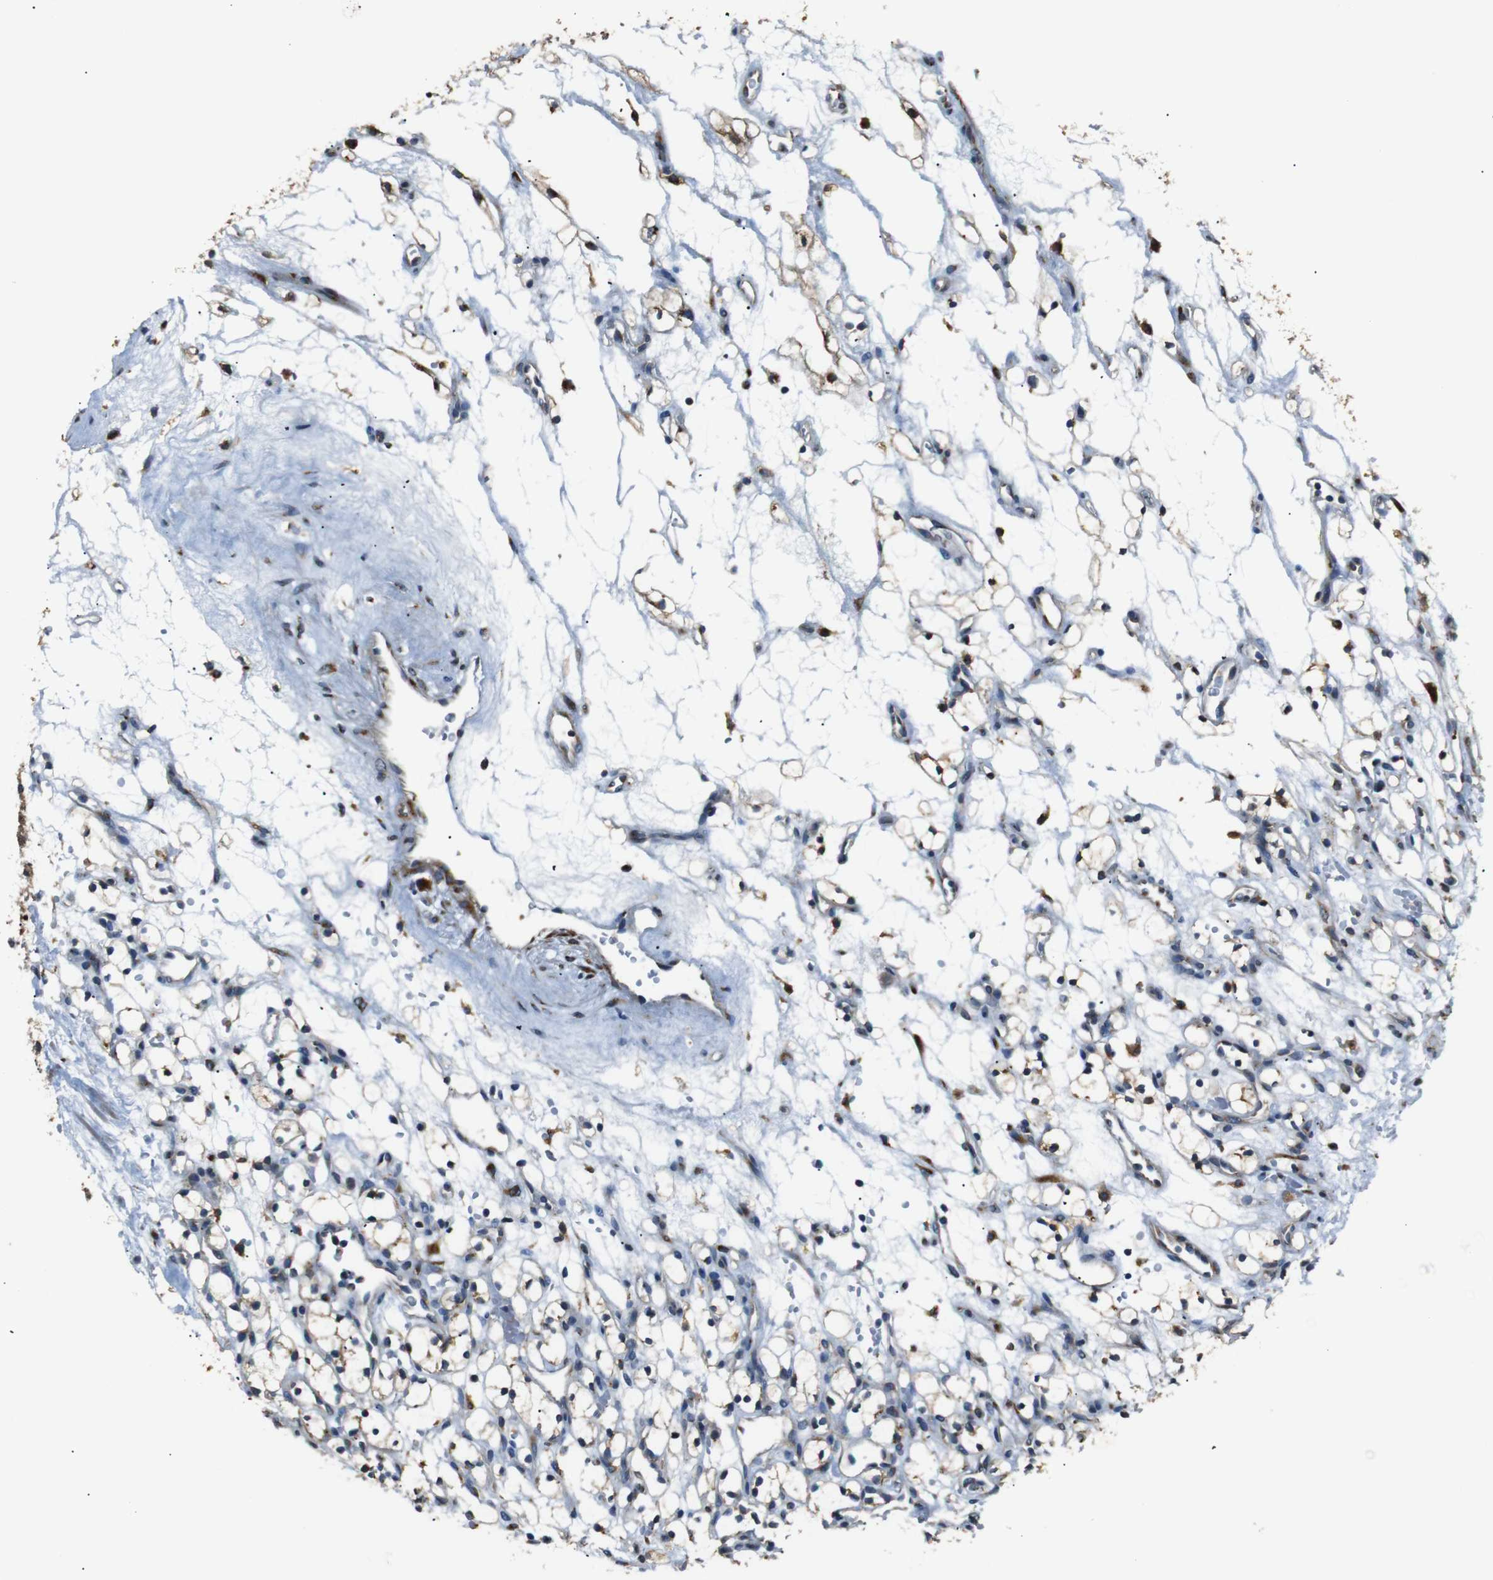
{"staining": {"intensity": "weak", "quantity": "25%-75%", "location": "cytoplasmic/membranous"}, "tissue": "renal cancer", "cell_type": "Tumor cells", "image_type": "cancer", "snomed": [{"axis": "morphology", "description": "Adenocarcinoma, NOS"}, {"axis": "topography", "description": "Kidney"}], "caption": "The image shows a brown stain indicating the presence of a protein in the cytoplasmic/membranous of tumor cells in renal cancer. The staining was performed using DAB (3,3'-diaminobenzidine) to visualize the protein expression in brown, while the nuclei were stained in blue with hematoxylin (Magnification: 20x).", "gene": "TMED2", "patient": {"sex": "female", "age": 60}}